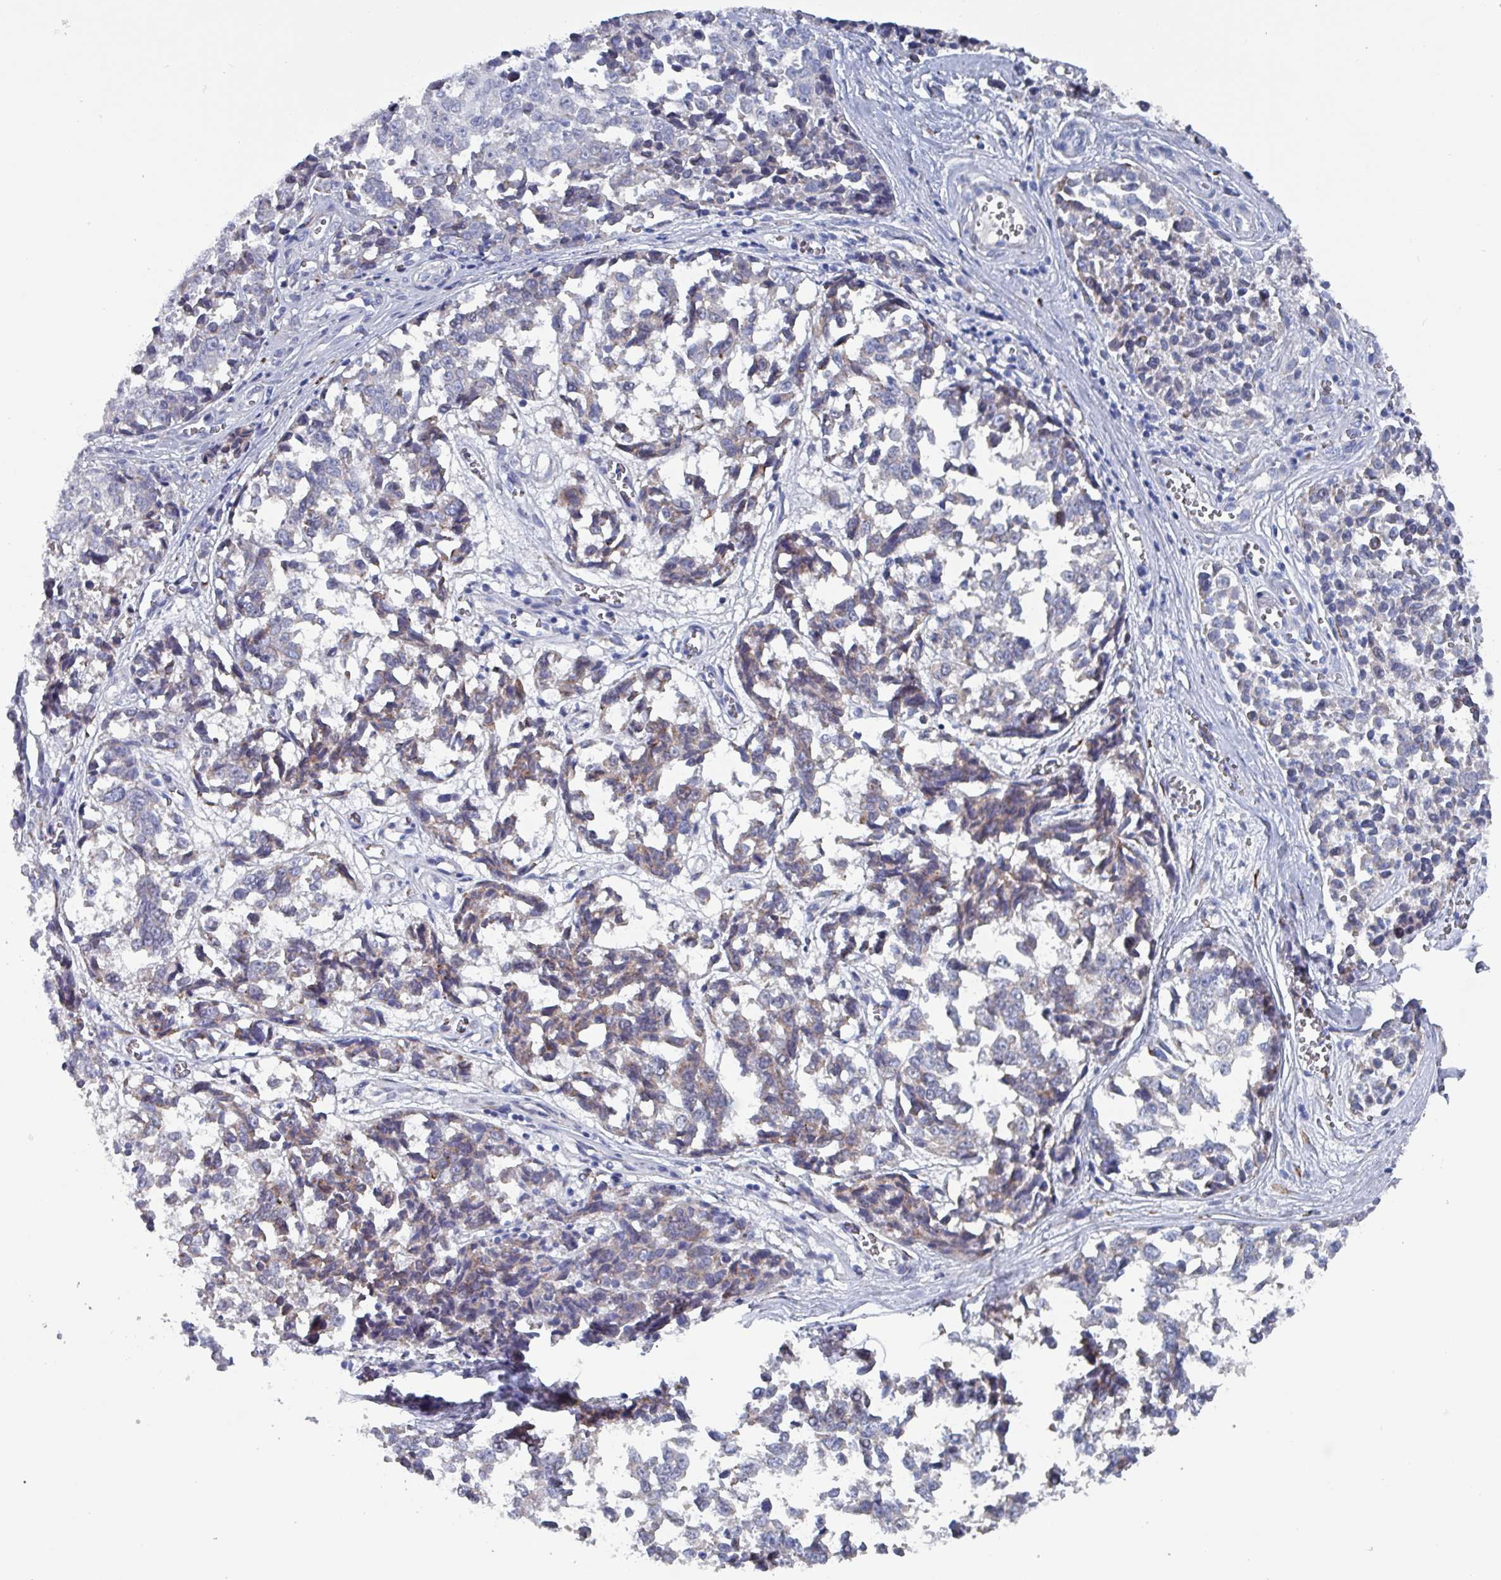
{"staining": {"intensity": "weak", "quantity": "25%-75%", "location": "cytoplasmic/membranous"}, "tissue": "melanoma", "cell_type": "Tumor cells", "image_type": "cancer", "snomed": [{"axis": "morphology", "description": "Malignant melanoma, NOS"}, {"axis": "topography", "description": "Skin"}], "caption": "Malignant melanoma was stained to show a protein in brown. There is low levels of weak cytoplasmic/membranous staining in approximately 25%-75% of tumor cells. The protein is stained brown, and the nuclei are stained in blue (DAB IHC with brightfield microscopy, high magnification).", "gene": "DRD5", "patient": {"sex": "female", "age": 64}}